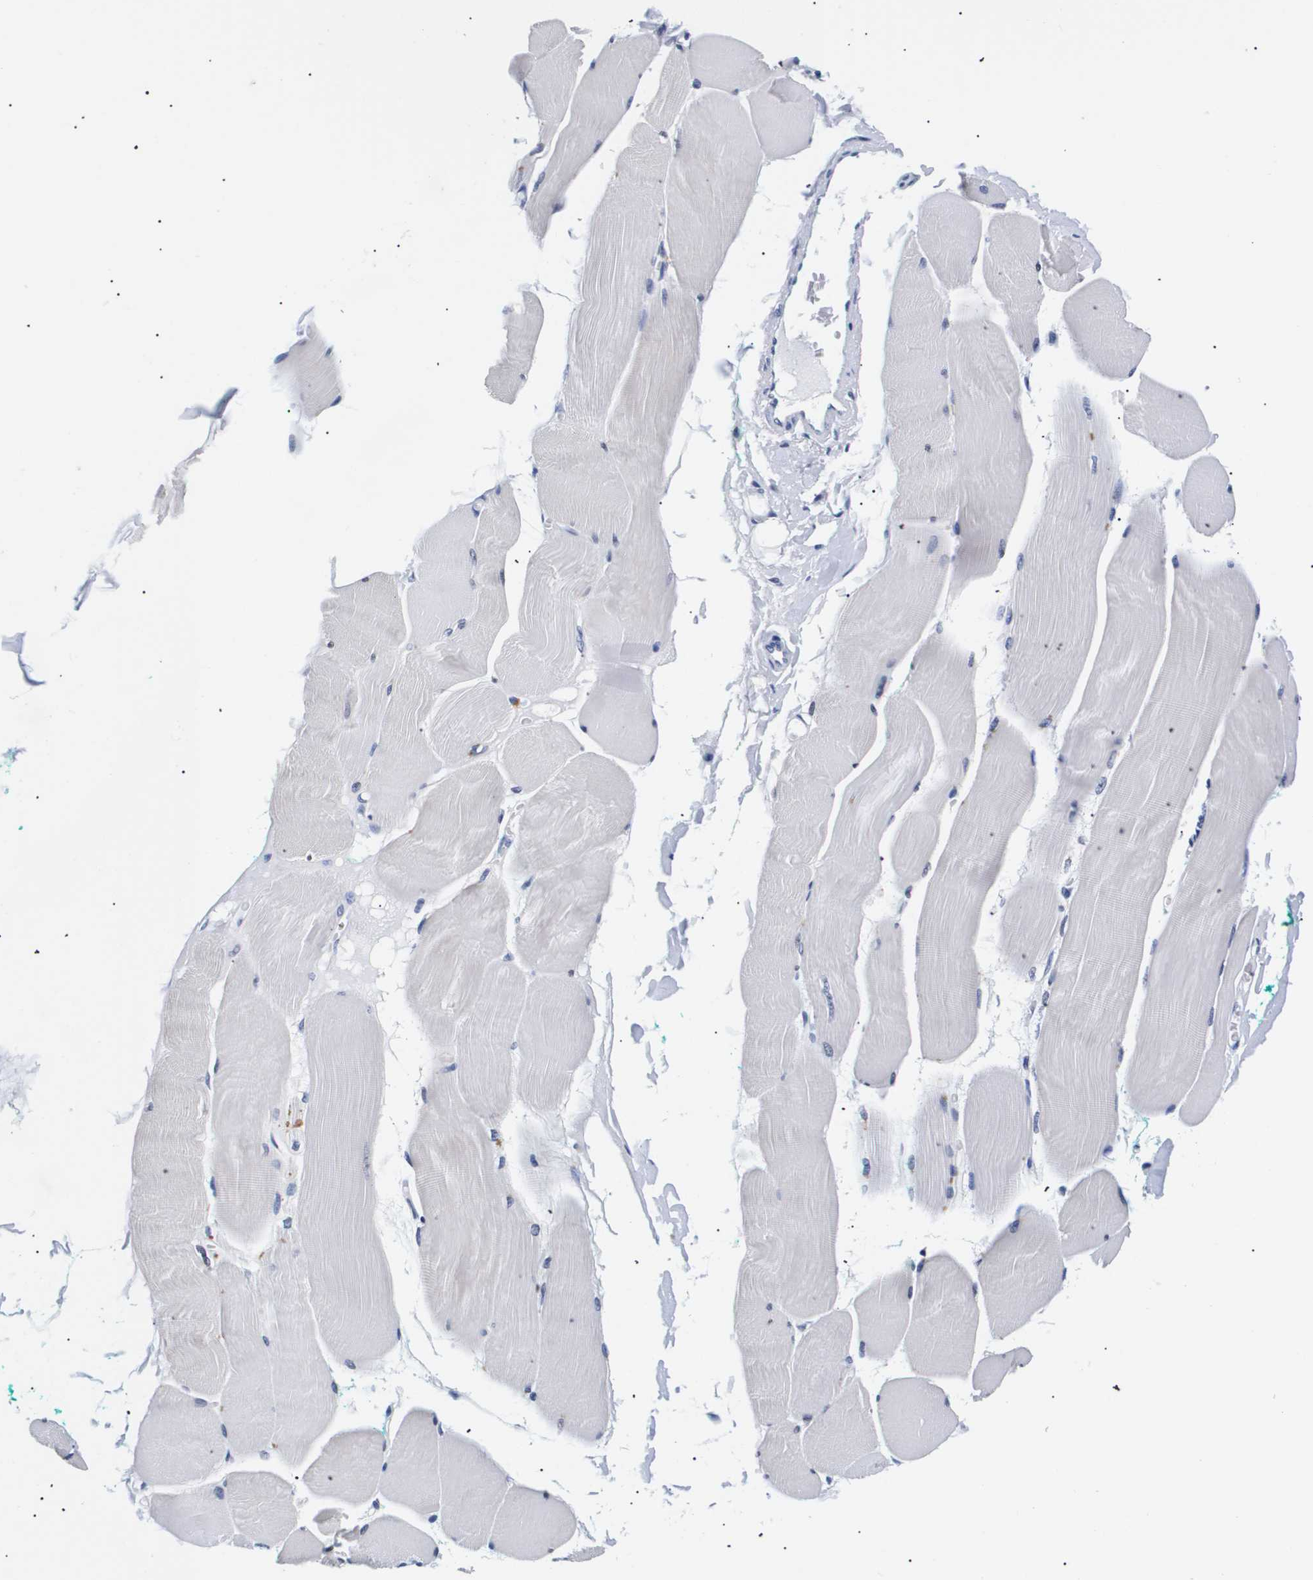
{"staining": {"intensity": "negative", "quantity": "none", "location": "none"}, "tissue": "skeletal muscle", "cell_type": "Myocytes", "image_type": "normal", "snomed": [{"axis": "morphology", "description": "Normal tissue, NOS"}, {"axis": "morphology", "description": "Squamous cell carcinoma, NOS"}, {"axis": "topography", "description": "Skeletal muscle"}], "caption": "Immunohistochemistry (IHC) of normal human skeletal muscle shows no positivity in myocytes. (Brightfield microscopy of DAB (3,3'-diaminobenzidine) IHC at high magnification).", "gene": "SHD", "patient": {"sex": "male", "age": 51}}